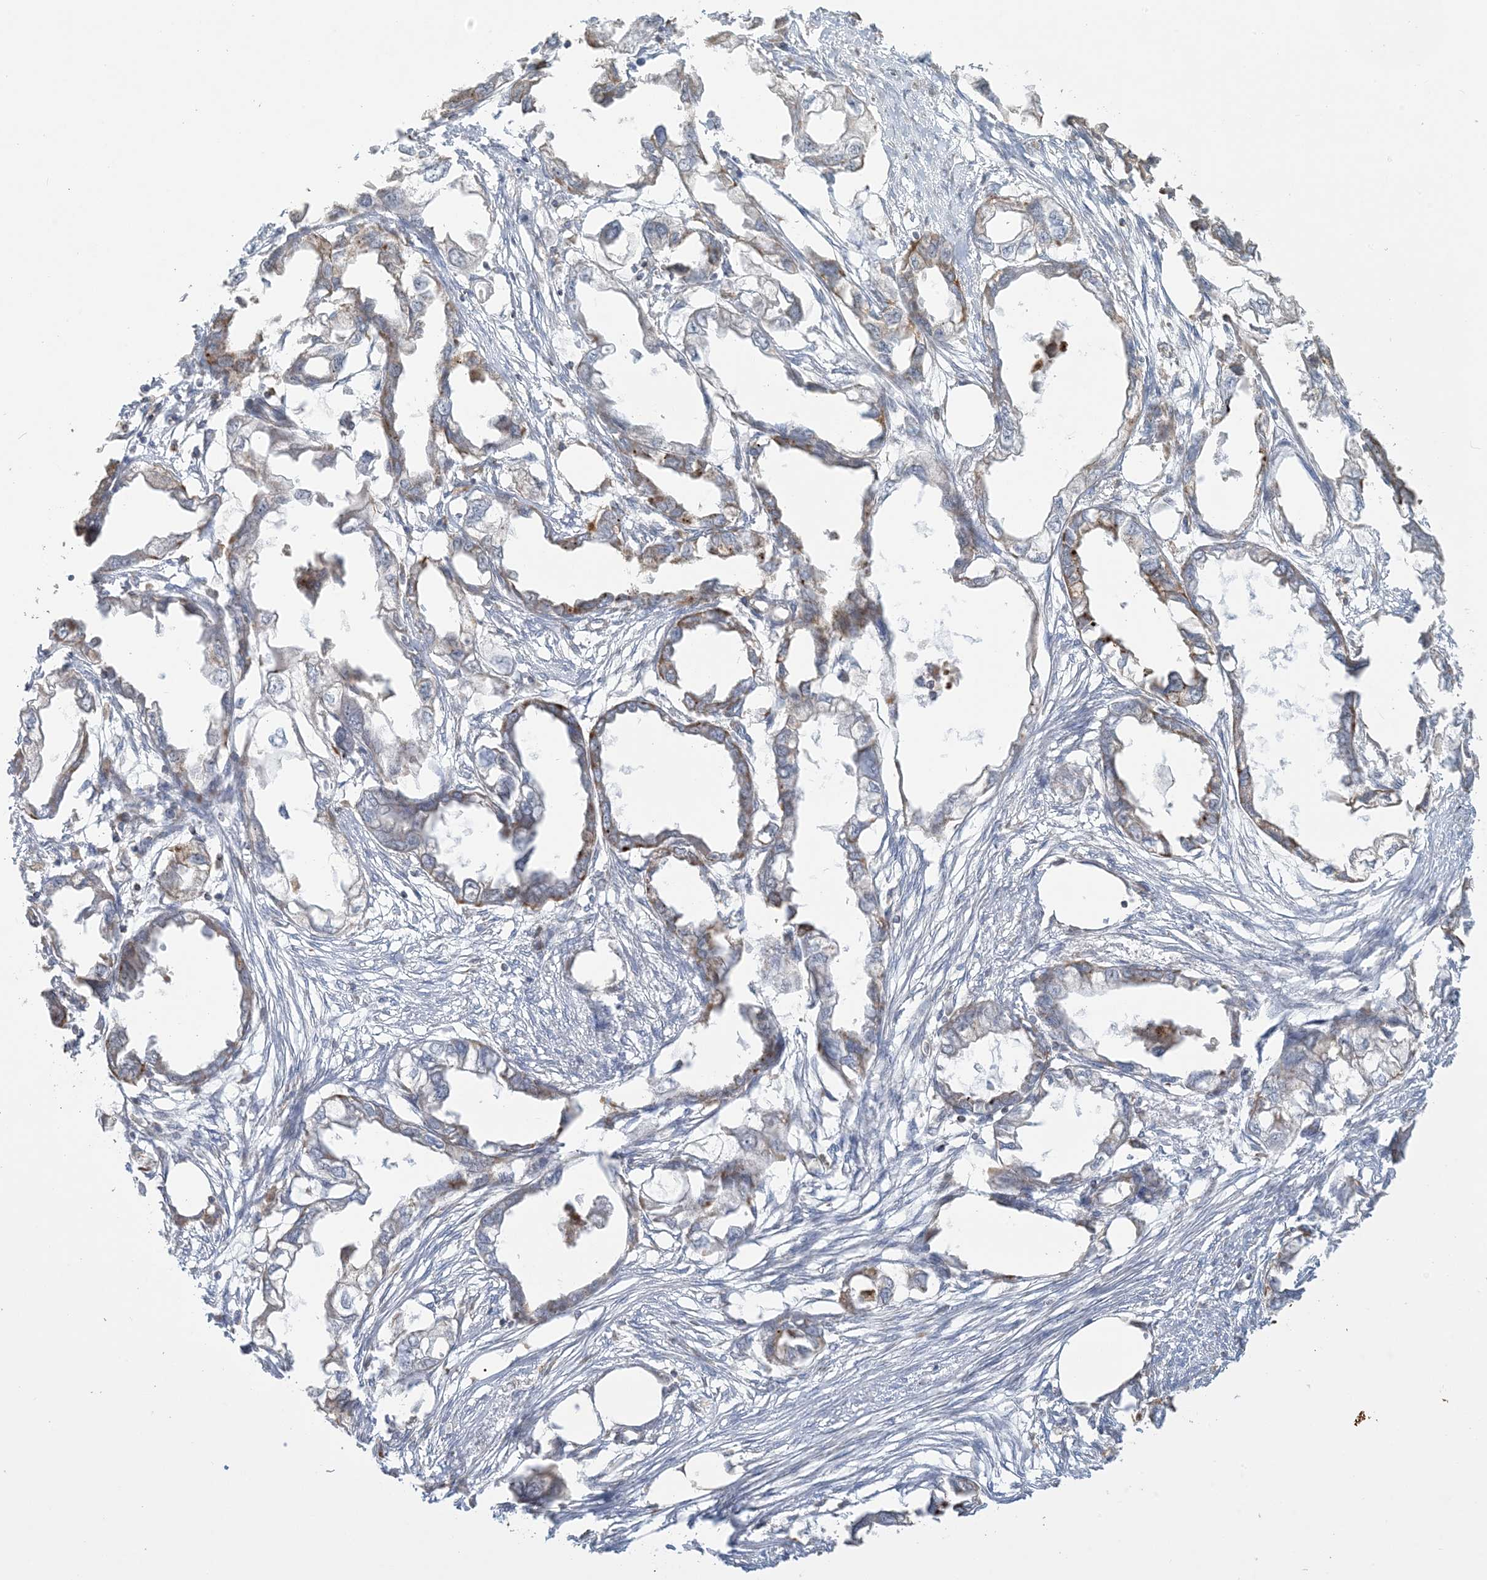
{"staining": {"intensity": "moderate", "quantity": "<25%", "location": "cytoplasmic/membranous"}, "tissue": "endometrial cancer", "cell_type": "Tumor cells", "image_type": "cancer", "snomed": [{"axis": "morphology", "description": "Adenocarcinoma, NOS"}, {"axis": "morphology", "description": "Adenocarcinoma, metastatic, NOS"}, {"axis": "topography", "description": "Adipose tissue"}, {"axis": "topography", "description": "Endometrium"}], "caption": "Endometrial cancer tissue exhibits moderate cytoplasmic/membranous expression in approximately <25% of tumor cells, visualized by immunohistochemistry.", "gene": "AGA", "patient": {"sex": "female", "age": 67}}